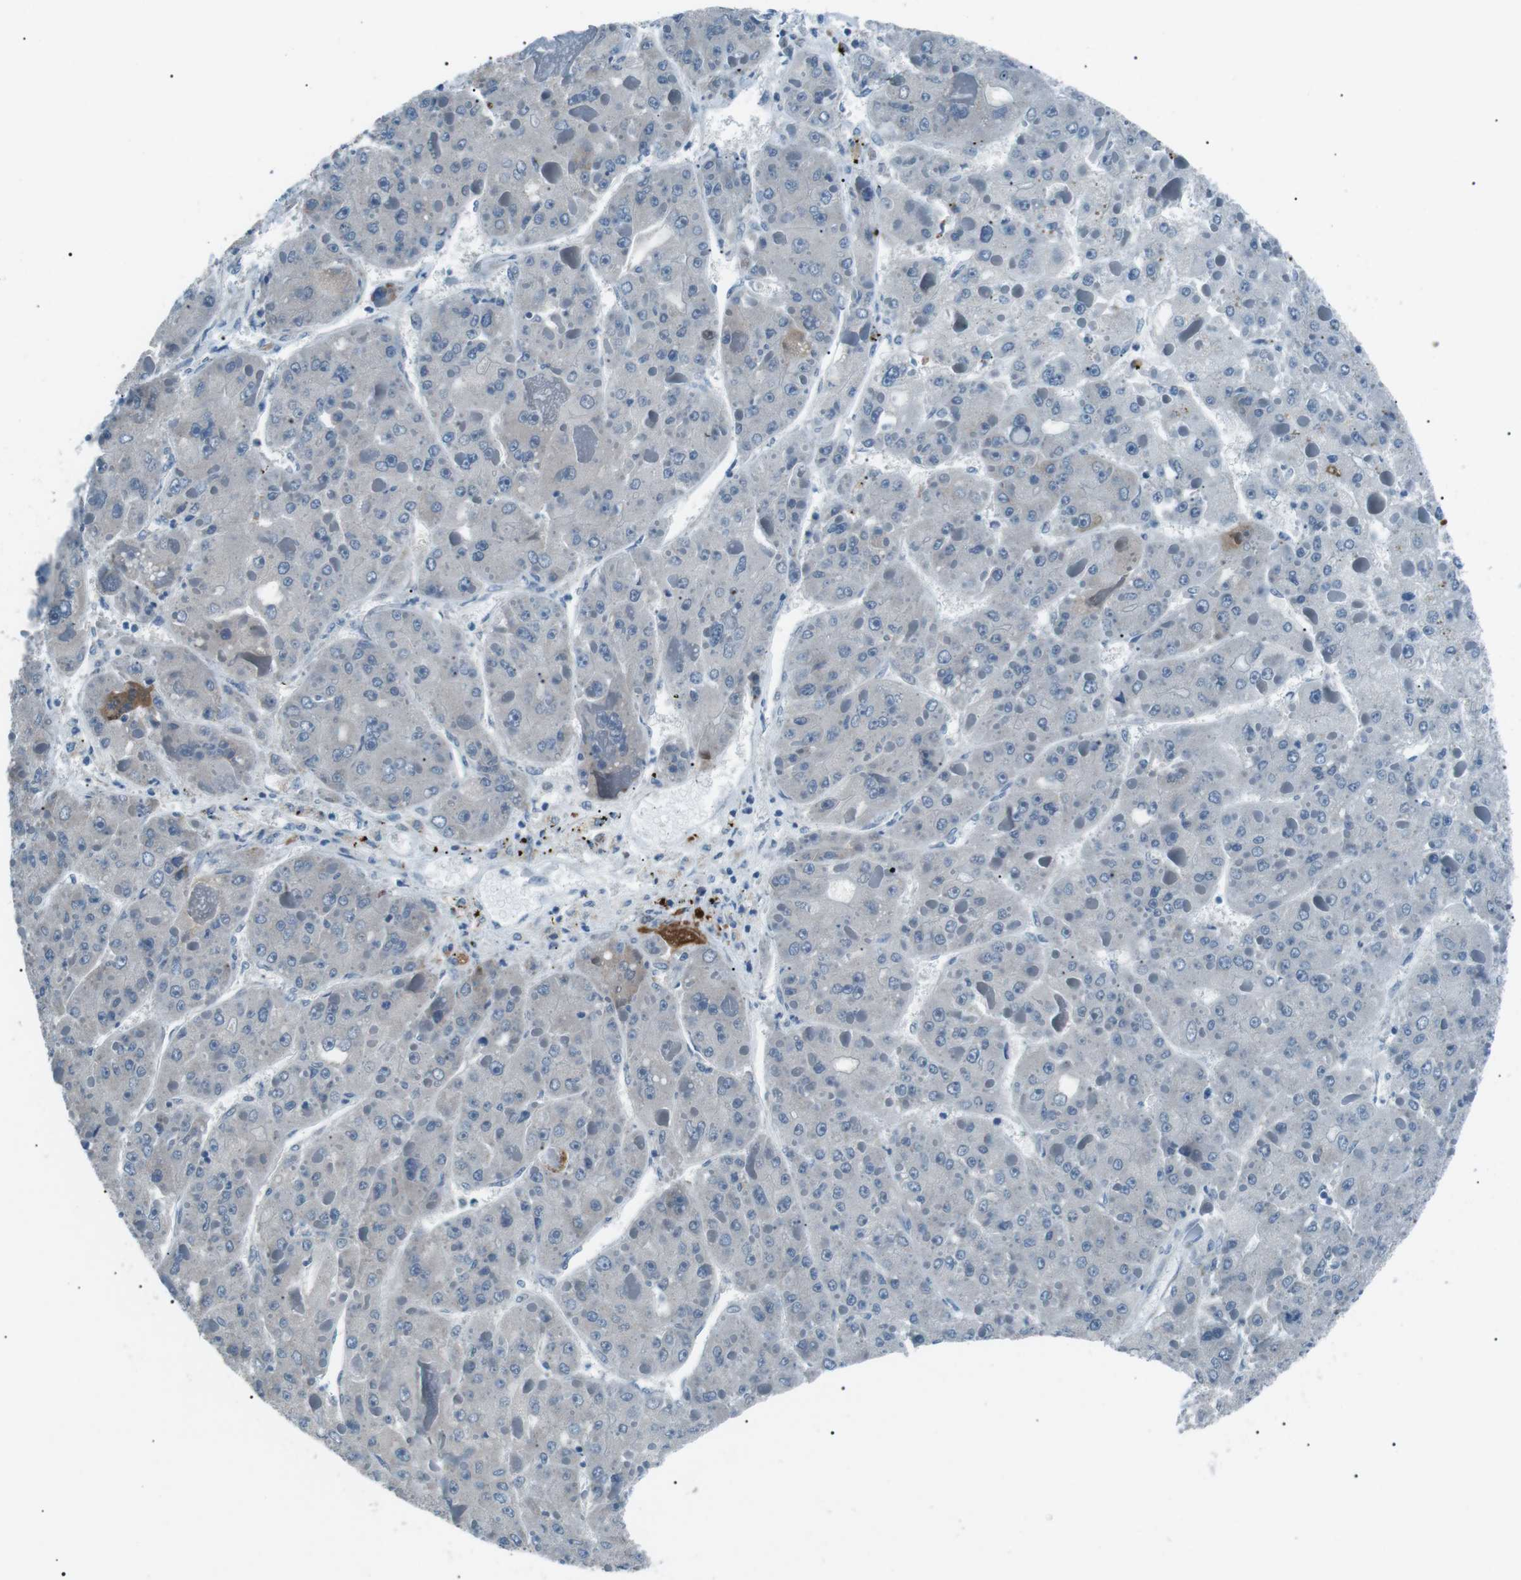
{"staining": {"intensity": "negative", "quantity": "none", "location": "none"}, "tissue": "liver cancer", "cell_type": "Tumor cells", "image_type": "cancer", "snomed": [{"axis": "morphology", "description": "Carcinoma, Hepatocellular, NOS"}, {"axis": "topography", "description": "Liver"}], "caption": "An image of liver cancer stained for a protein exhibits no brown staining in tumor cells.", "gene": "SERPINB2", "patient": {"sex": "female", "age": 73}}